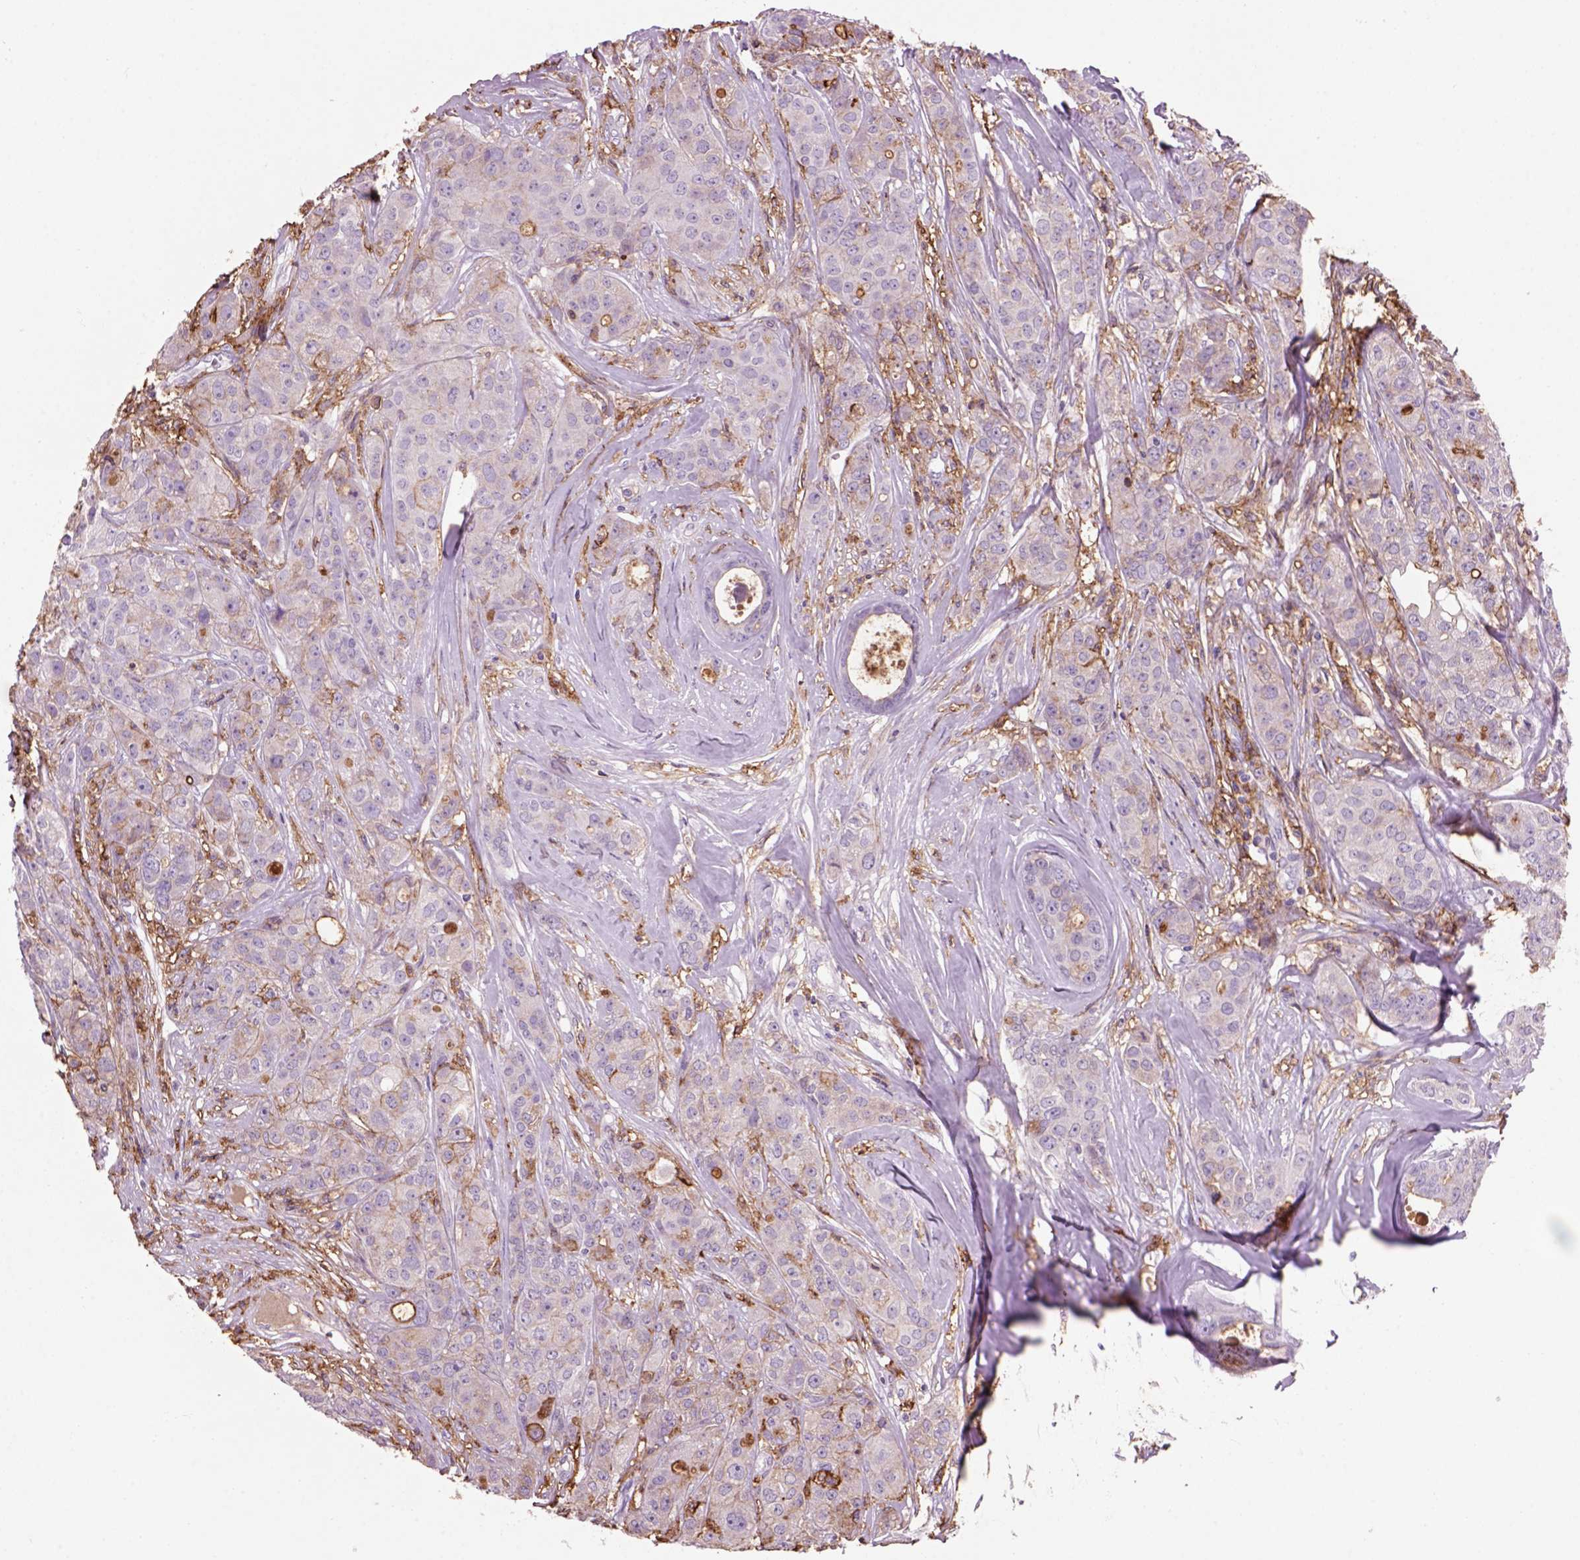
{"staining": {"intensity": "negative", "quantity": "none", "location": "none"}, "tissue": "breast cancer", "cell_type": "Tumor cells", "image_type": "cancer", "snomed": [{"axis": "morphology", "description": "Duct carcinoma"}, {"axis": "topography", "description": "Breast"}], "caption": "Immunohistochemistry micrograph of neoplastic tissue: human breast cancer stained with DAB (3,3'-diaminobenzidine) displays no significant protein staining in tumor cells.", "gene": "CD14", "patient": {"sex": "female", "age": 43}}